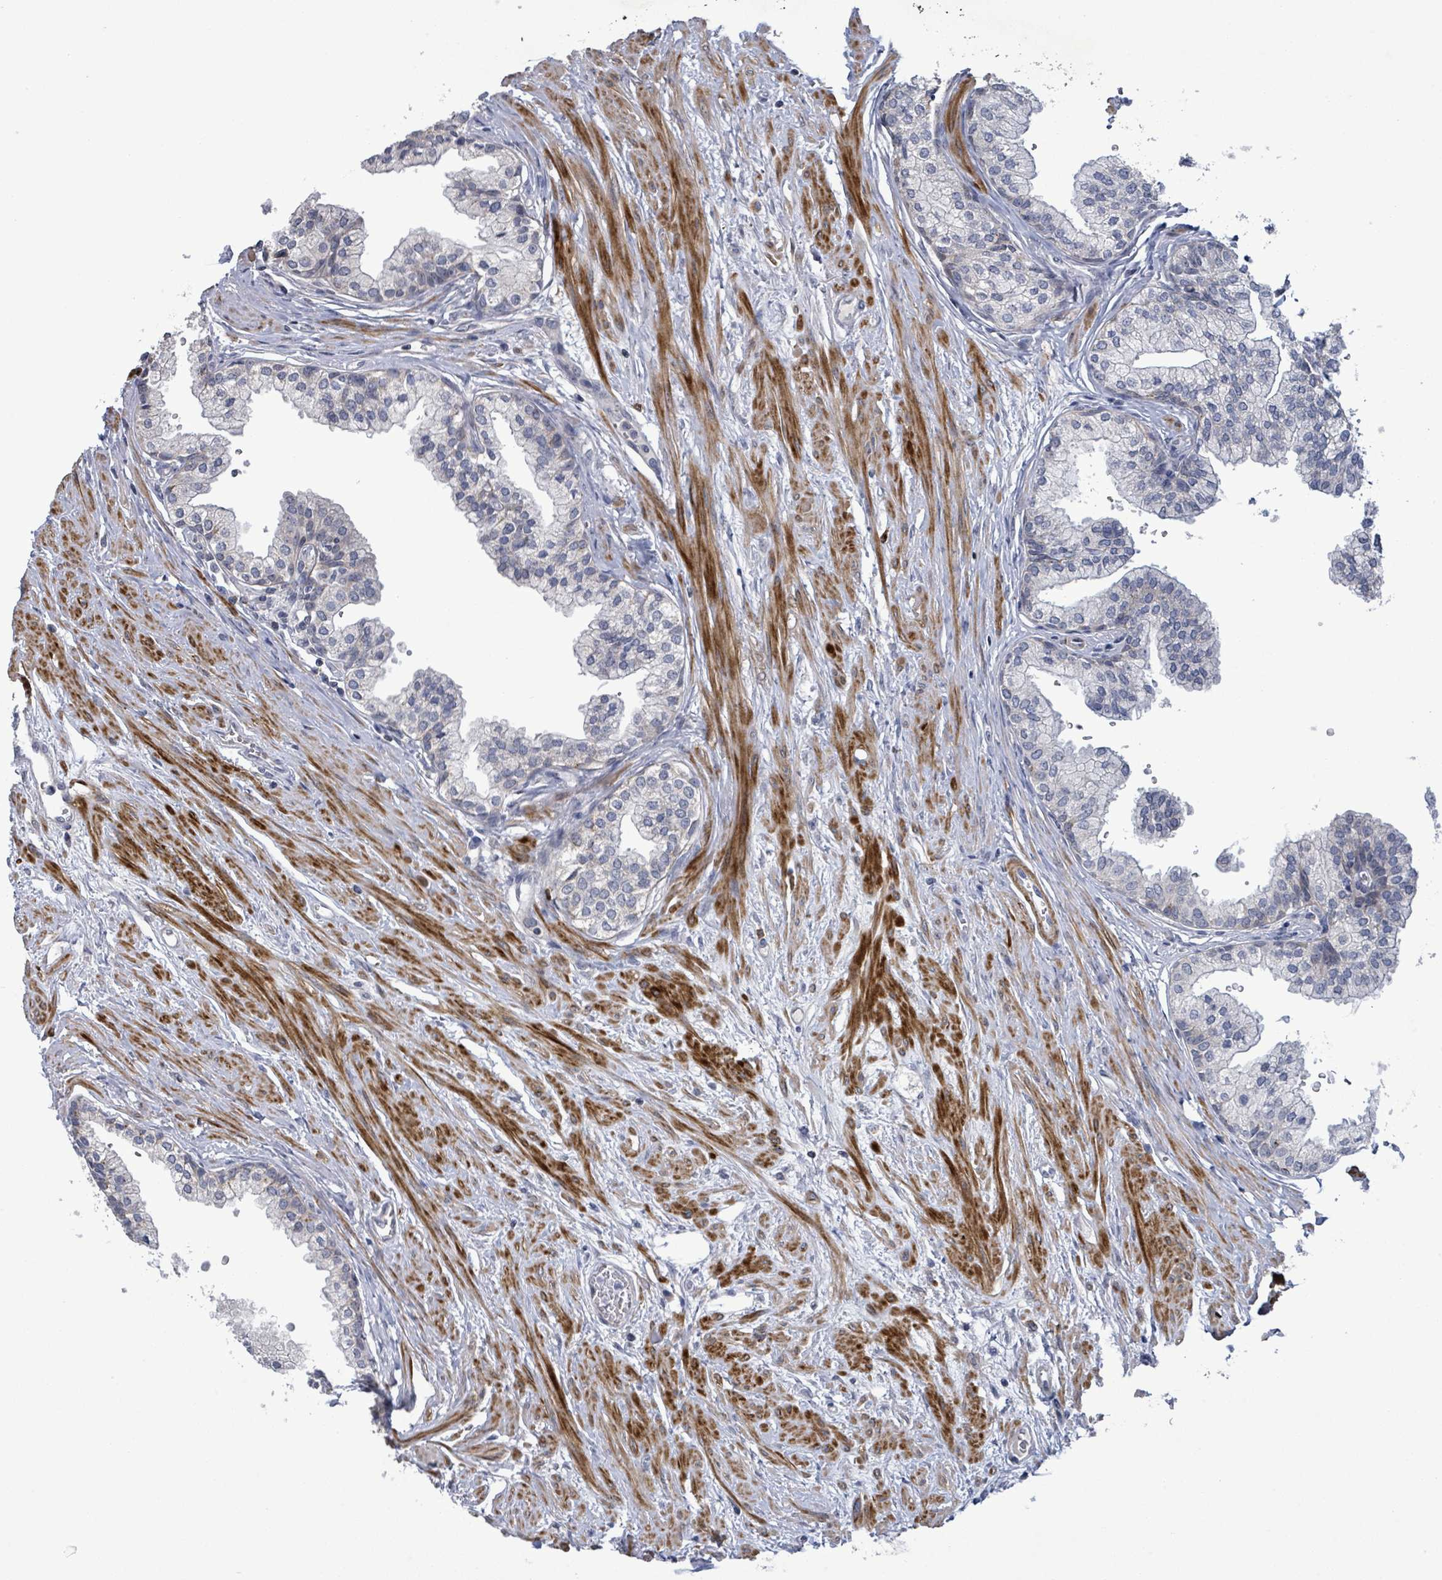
{"staining": {"intensity": "negative", "quantity": "none", "location": "none"}, "tissue": "prostate", "cell_type": "Glandular cells", "image_type": "normal", "snomed": [{"axis": "morphology", "description": "Normal tissue, NOS"}, {"axis": "topography", "description": "Prostate"}], "caption": "Immunohistochemistry of unremarkable prostate demonstrates no staining in glandular cells. Brightfield microscopy of IHC stained with DAB (3,3'-diaminobenzidine) (brown) and hematoxylin (blue), captured at high magnification.", "gene": "AMMECR1", "patient": {"sex": "male", "age": 60}}